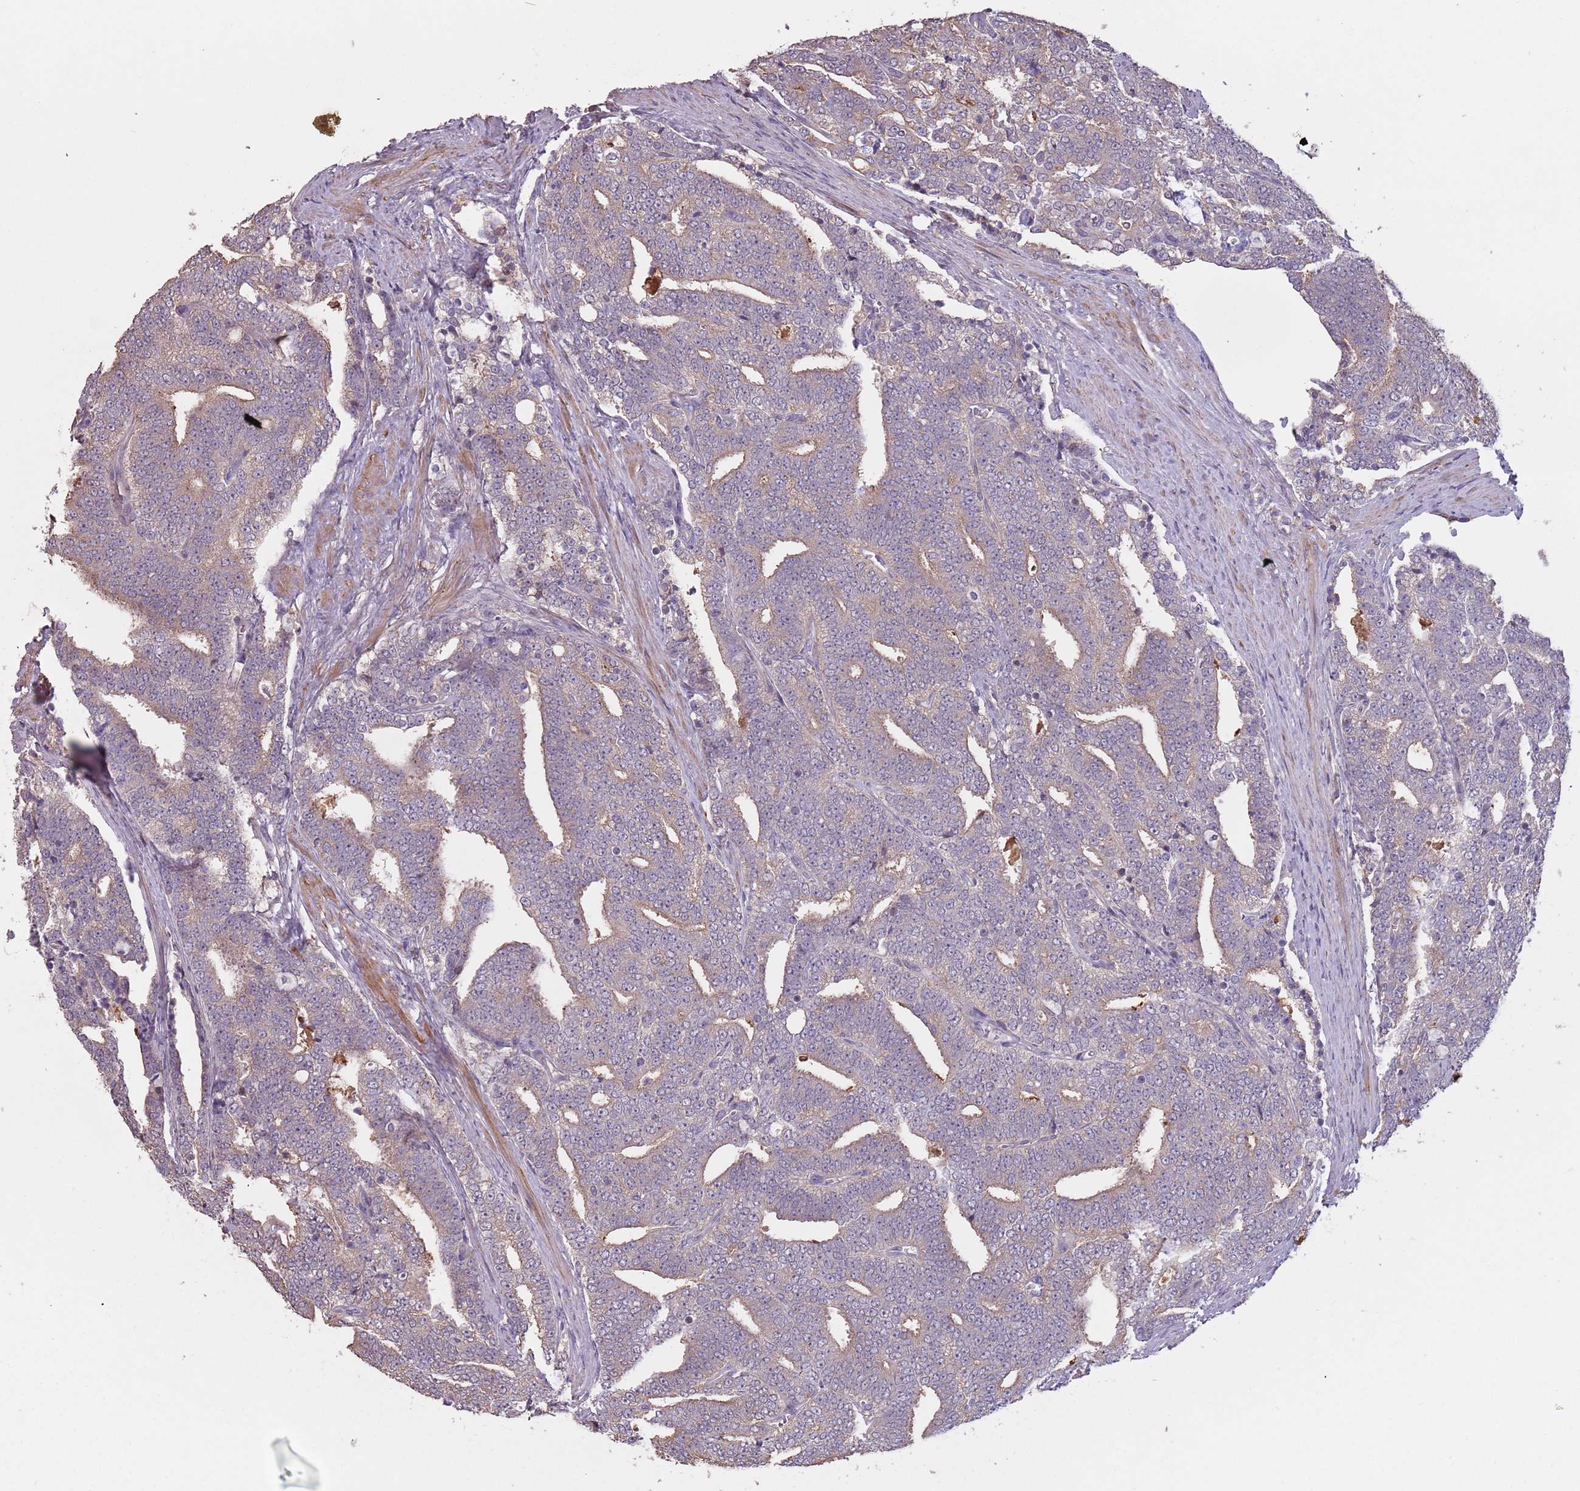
{"staining": {"intensity": "weak", "quantity": "25%-75%", "location": "cytoplasmic/membranous"}, "tissue": "prostate cancer", "cell_type": "Tumor cells", "image_type": "cancer", "snomed": [{"axis": "morphology", "description": "Adenocarcinoma, High grade"}, {"axis": "topography", "description": "Prostate and seminal vesicle, NOS"}], "caption": "Weak cytoplasmic/membranous staining for a protein is seen in about 25%-75% of tumor cells of prostate high-grade adenocarcinoma using IHC.", "gene": "MBD3L1", "patient": {"sex": "male", "age": 67}}